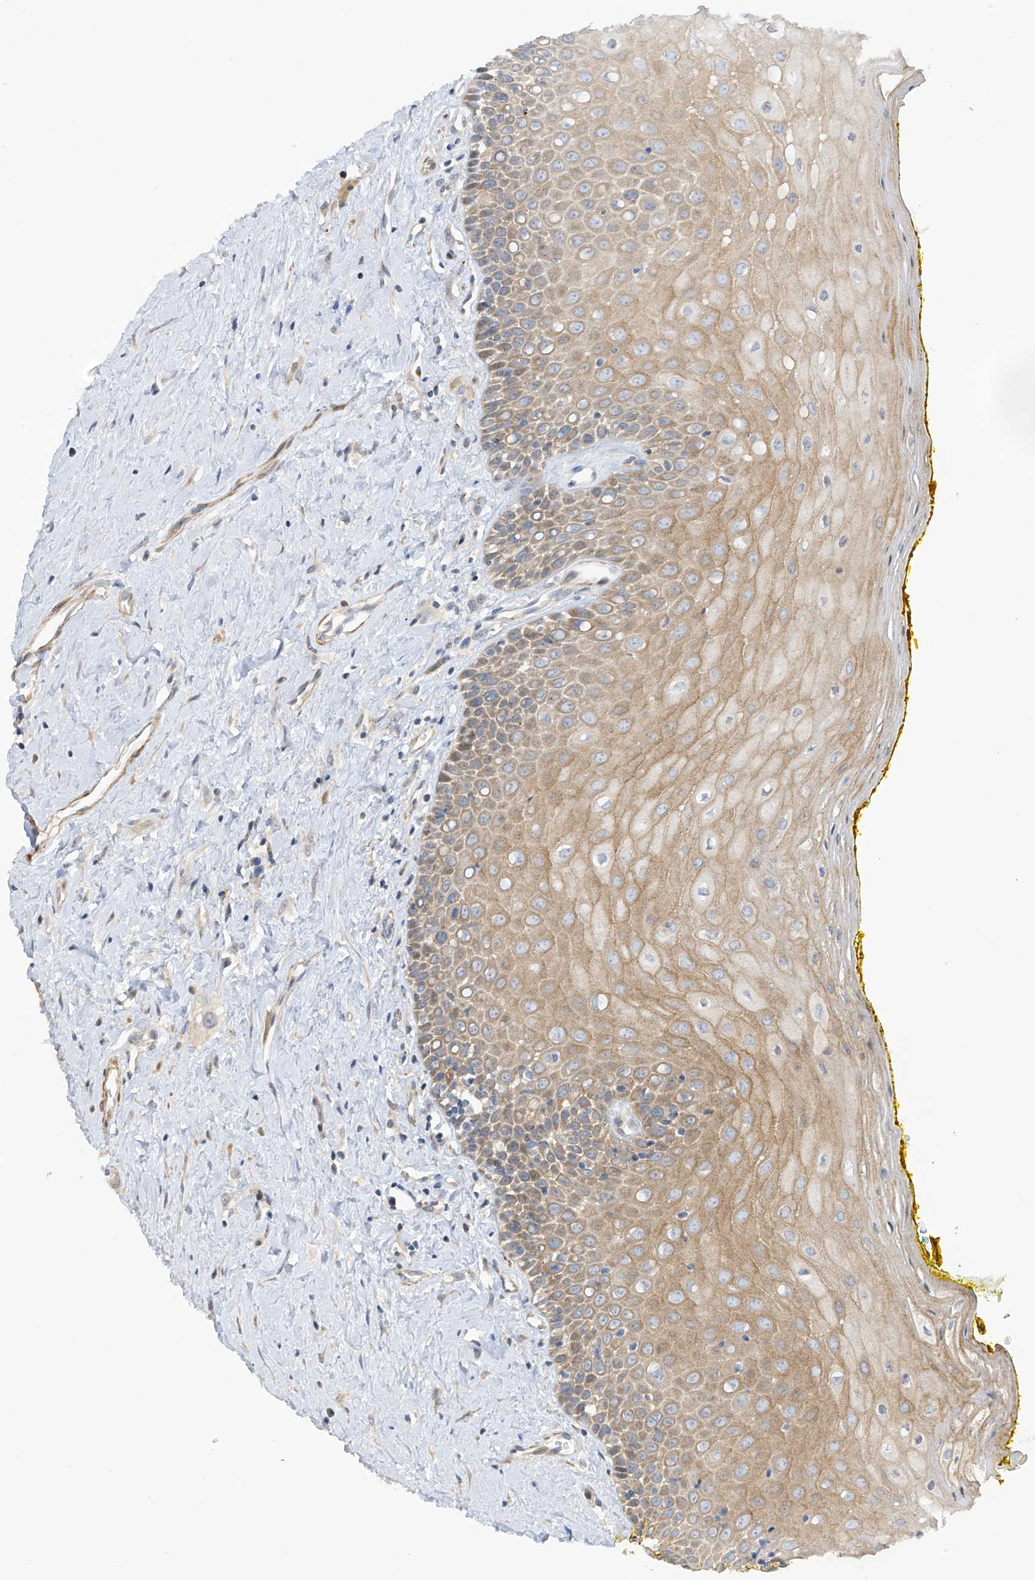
{"staining": {"intensity": "moderate", "quantity": ">75%", "location": "cytoplasmic/membranous"}, "tissue": "oral mucosa", "cell_type": "Squamous epithelial cells", "image_type": "normal", "snomed": [{"axis": "morphology", "description": "Normal tissue, NOS"}, {"axis": "morphology", "description": "Squamous cell carcinoma, NOS"}, {"axis": "topography", "description": "Oral tissue"}, {"axis": "topography", "description": "Head-Neck"}], "caption": "Oral mucosa was stained to show a protein in brown. There is medium levels of moderate cytoplasmic/membranous expression in about >75% of squamous epithelial cells. (DAB (3,3'-diaminobenzidine) IHC with brightfield microscopy, high magnification).", "gene": "ZNF641", "patient": {"sex": "female", "age": 70}}